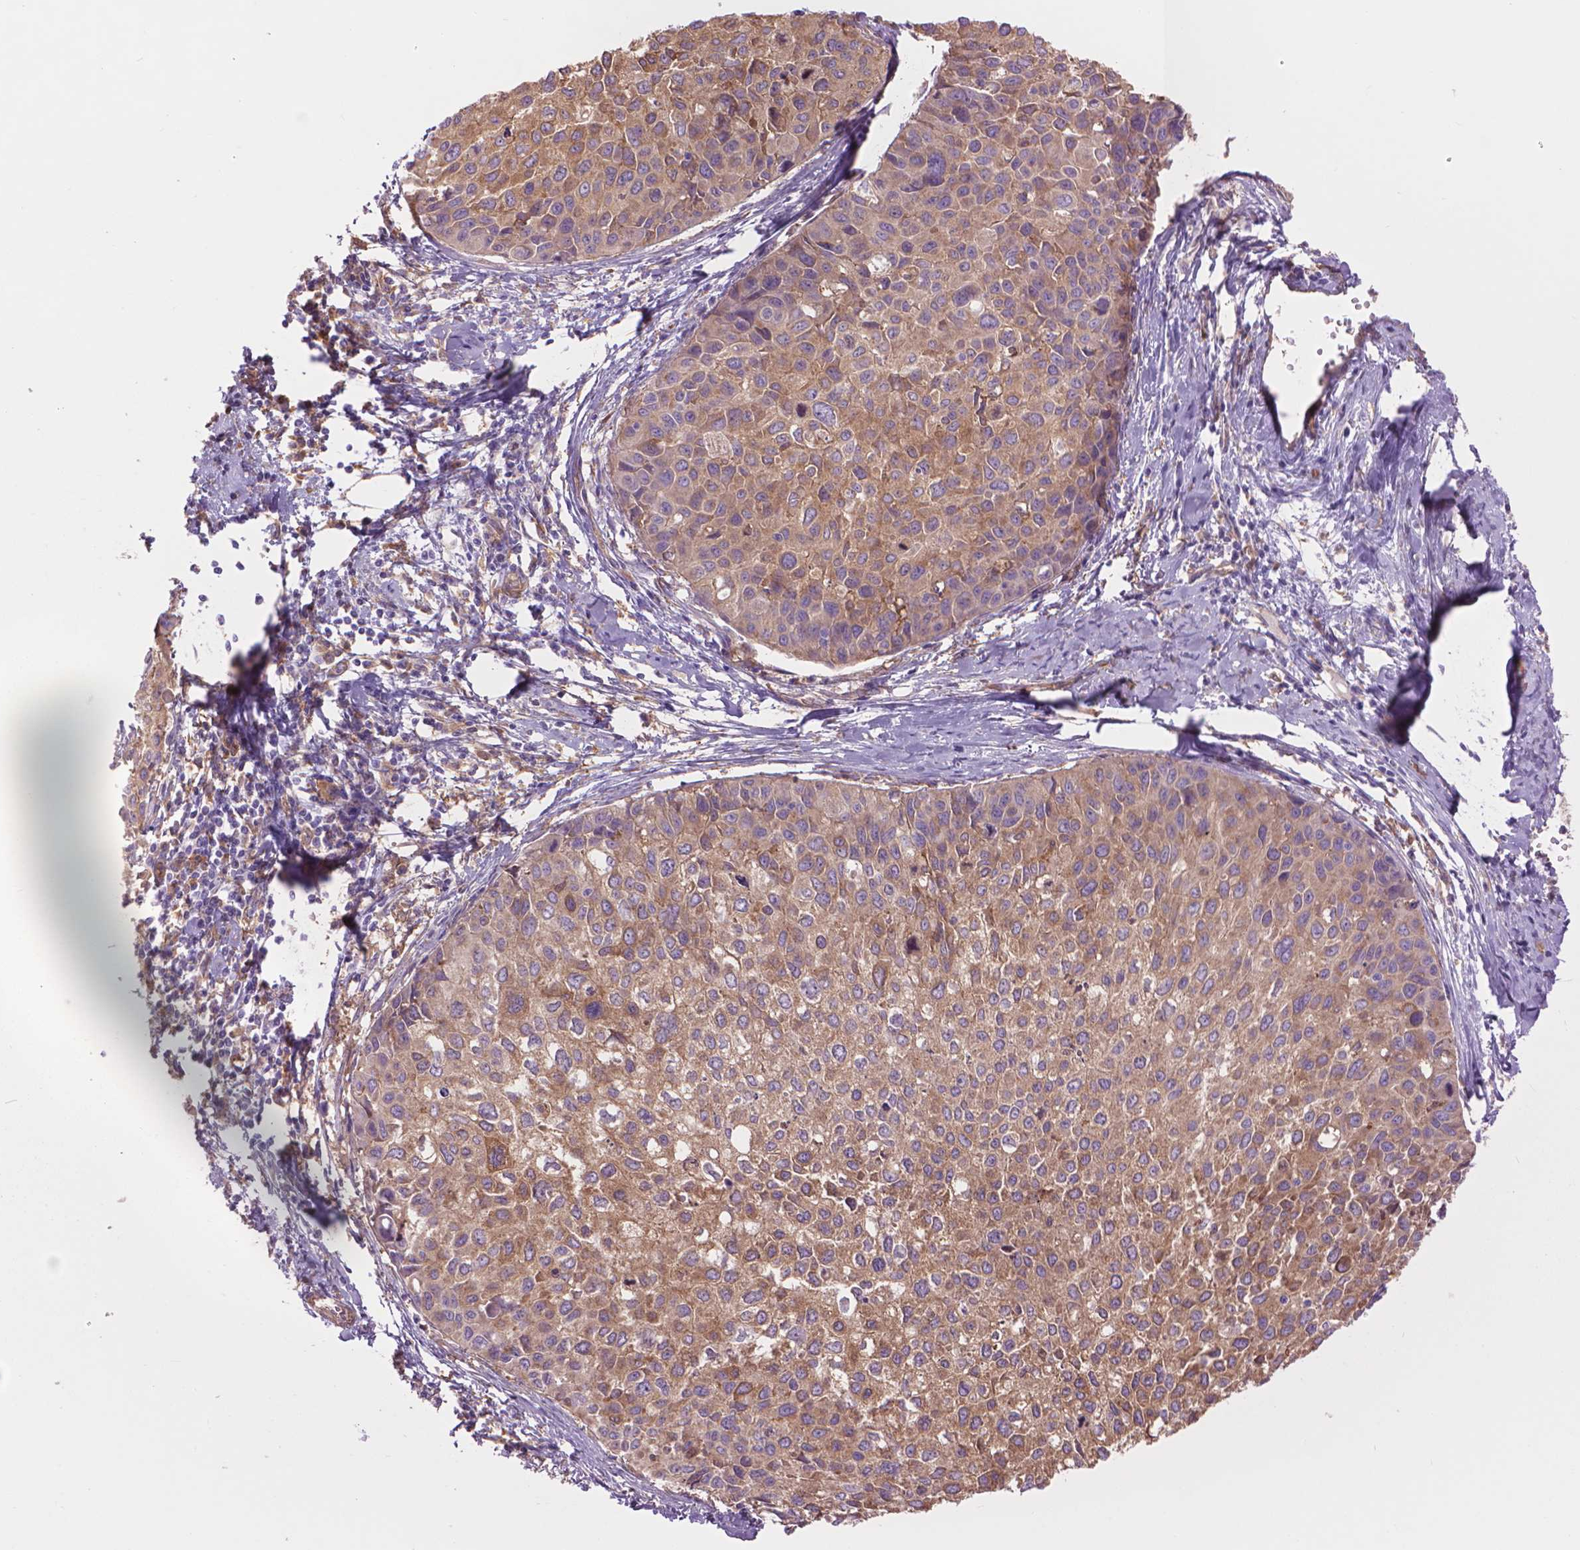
{"staining": {"intensity": "weak", "quantity": ">75%", "location": "cytoplasmic/membranous"}, "tissue": "cervical cancer", "cell_type": "Tumor cells", "image_type": "cancer", "snomed": [{"axis": "morphology", "description": "Squamous cell carcinoma, NOS"}, {"axis": "topography", "description": "Cervix"}], "caption": "Protein staining of cervical cancer tissue displays weak cytoplasmic/membranous expression in about >75% of tumor cells.", "gene": "CORO1B", "patient": {"sex": "female", "age": 50}}